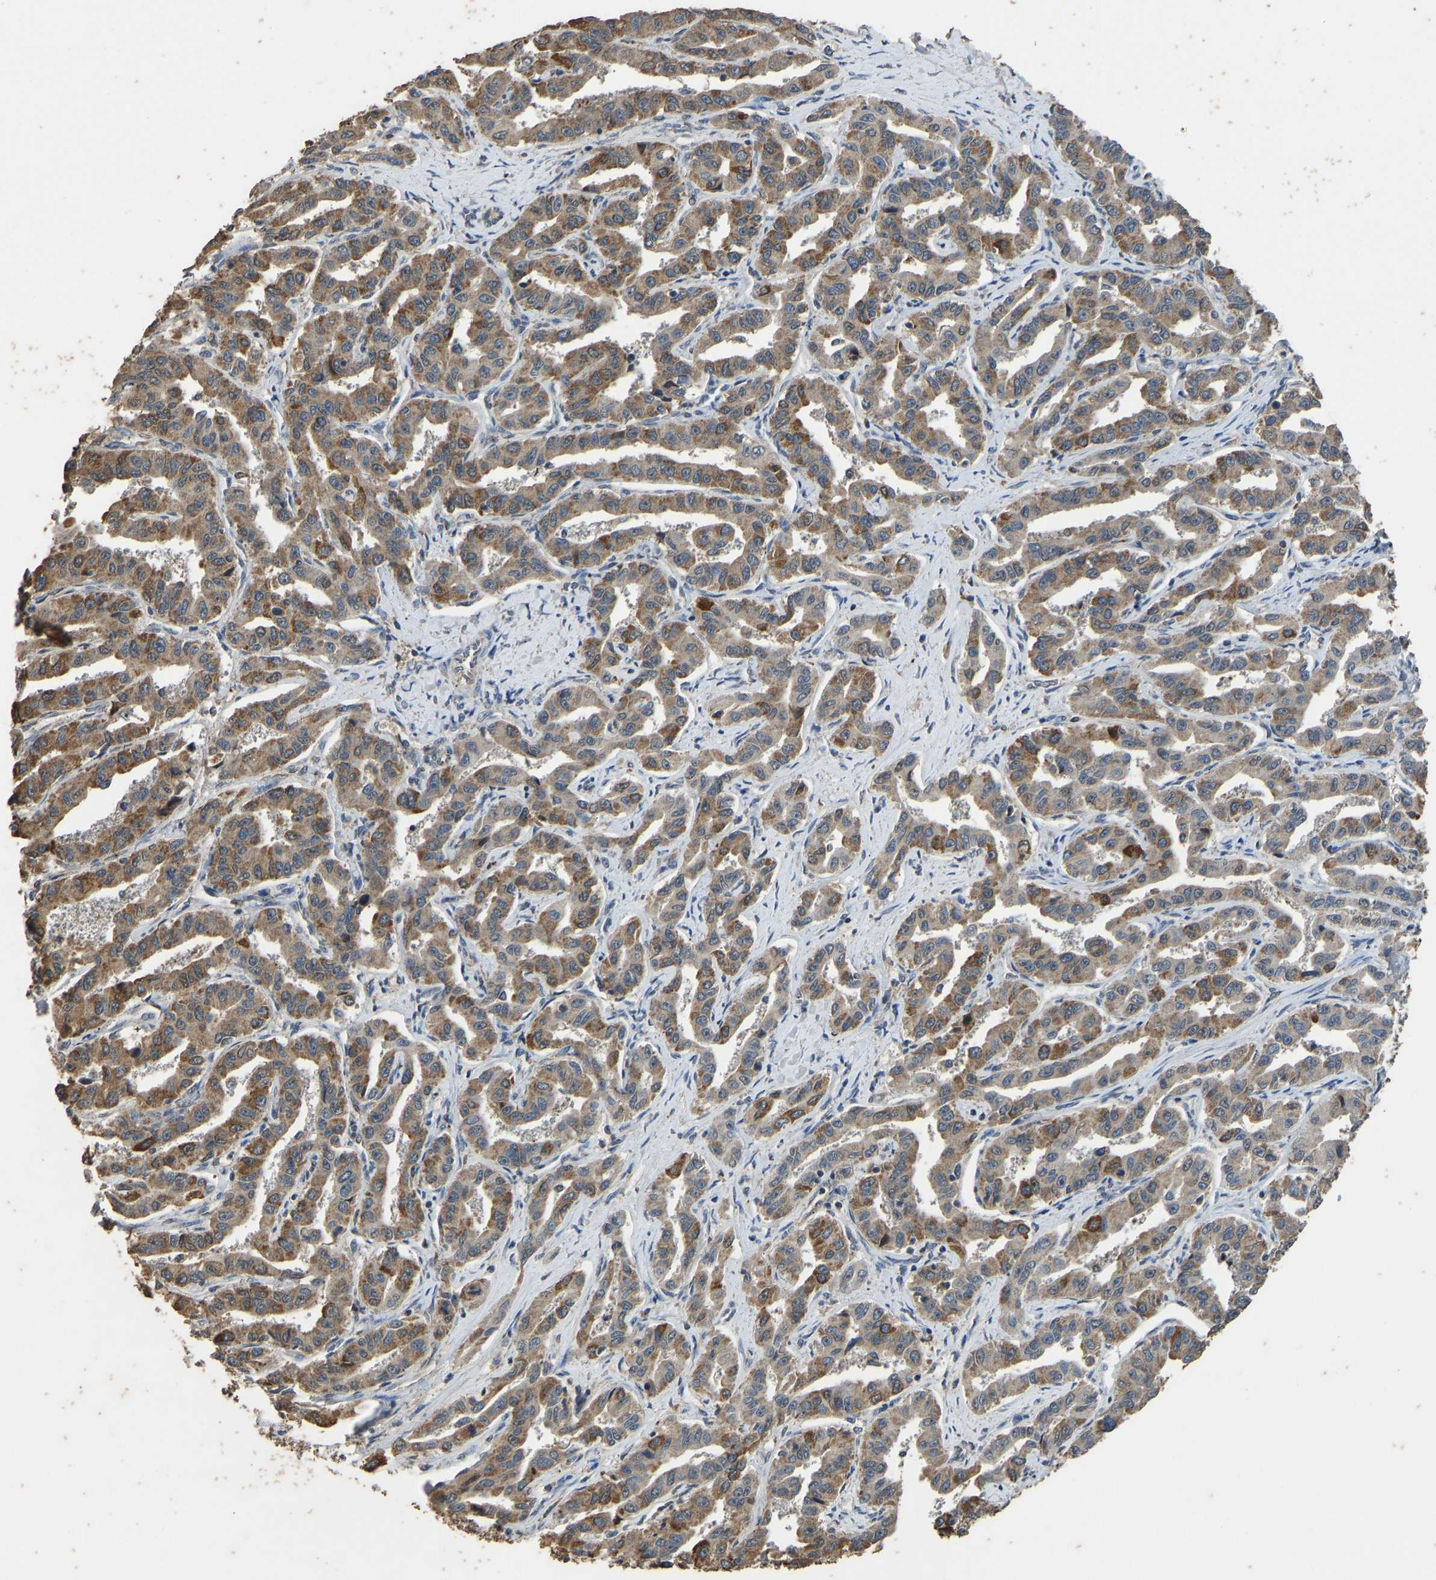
{"staining": {"intensity": "moderate", "quantity": ">75%", "location": "cytoplasmic/membranous"}, "tissue": "liver cancer", "cell_type": "Tumor cells", "image_type": "cancer", "snomed": [{"axis": "morphology", "description": "Cholangiocarcinoma"}, {"axis": "topography", "description": "Liver"}], "caption": "Protein expression by immunohistochemistry exhibits moderate cytoplasmic/membranous positivity in about >75% of tumor cells in liver cholangiocarcinoma.", "gene": "CIDEC", "patient": {"sex": "male", "age": 59}}